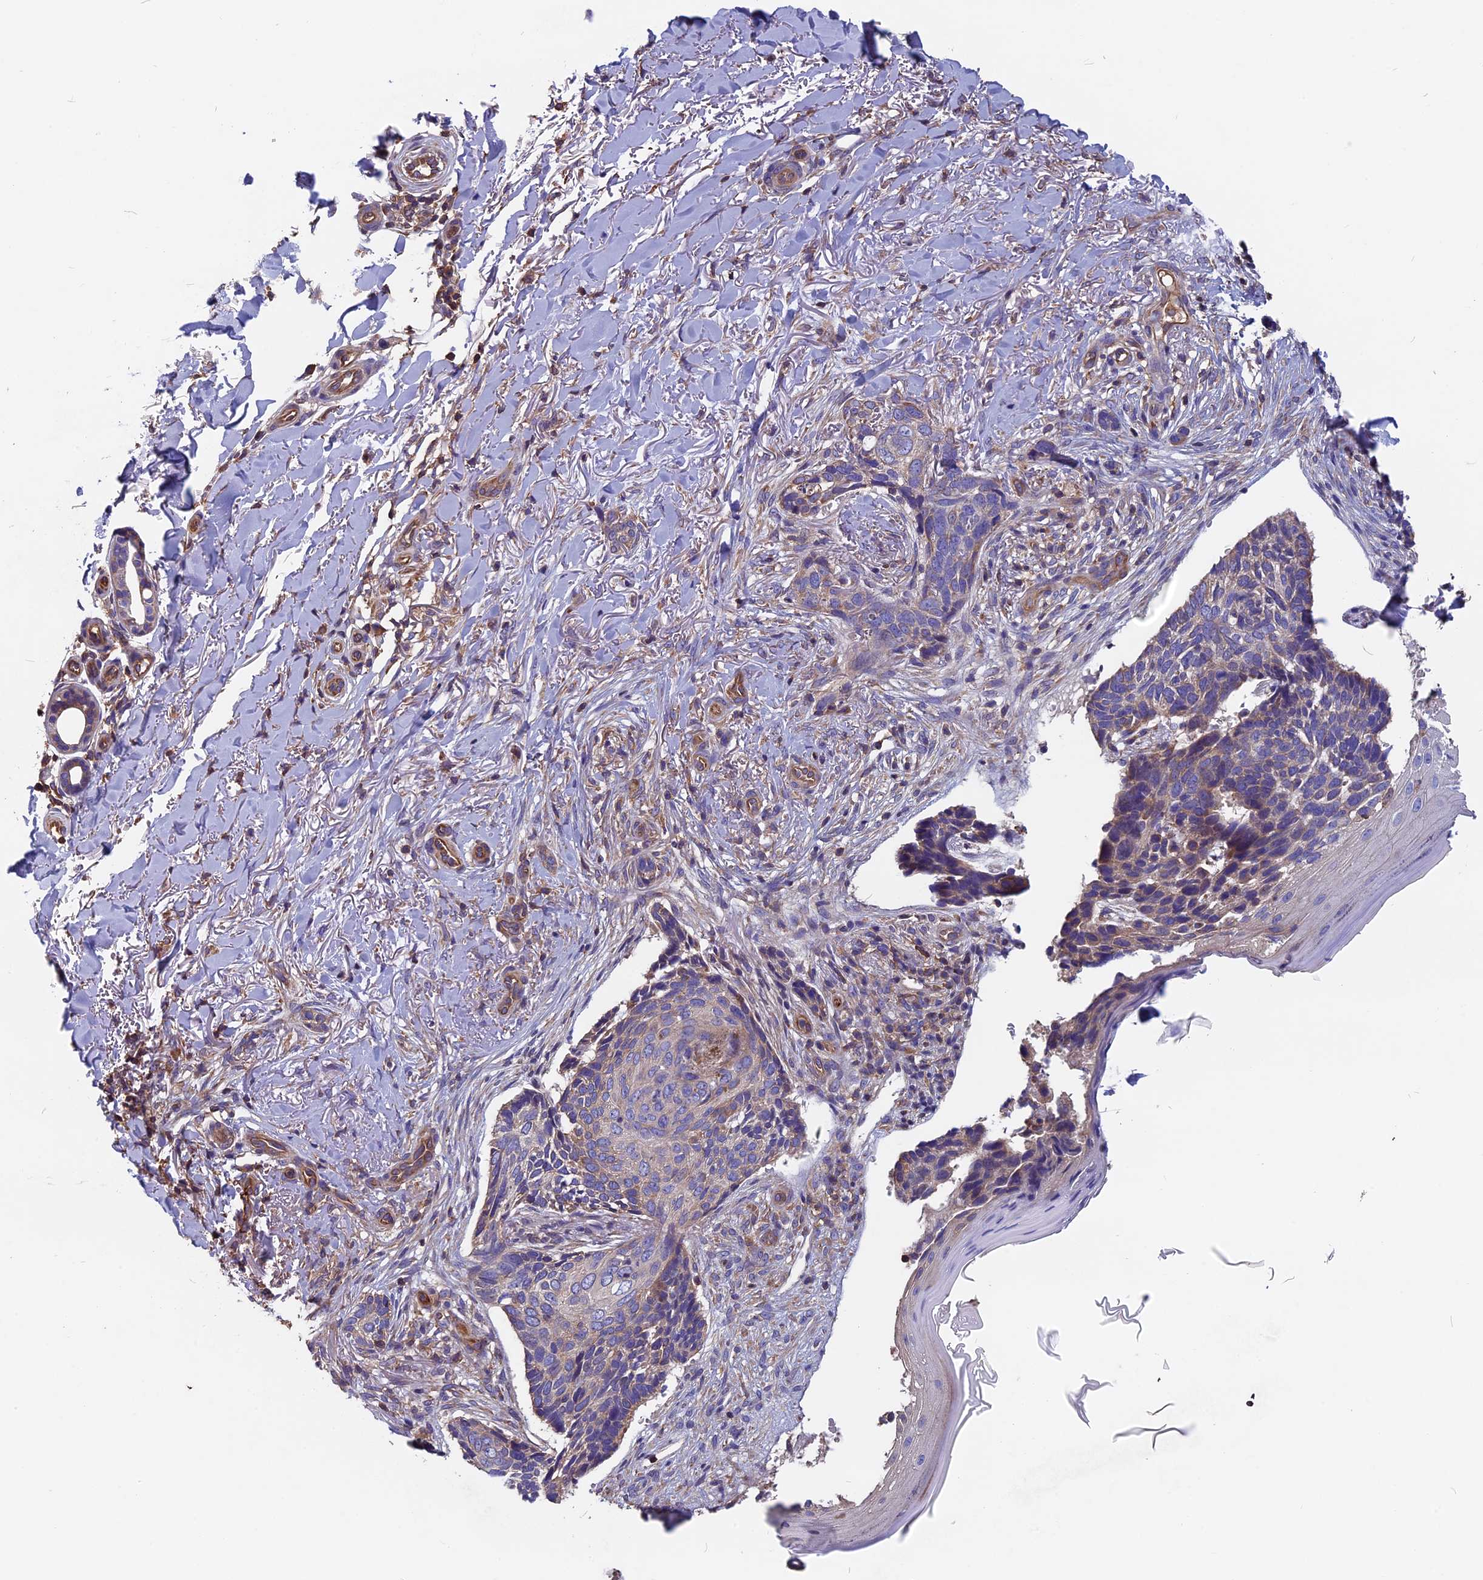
{"staining": {"intensity": "weak", "quantity": "<25%", "location": "cytoplasmic/membranous"}, "tissue": "skin cancer", "cell_type": "Tumor cells", "image_type": "cancer", "snomed": [{"axis": "morphology", "description": "Normal tissue, NOS"}, {"axis": "morphology", "description": "Basal cell carcinoma"}, {"axis": "topography", "description": "Skin"}], "caption": "The photomicrograph demonstrates no staining of tumor cells in basal cell carcinoma (skin). (DAB IHC with hematoxylin counter stain).", "gene": "CCDC153", "patient": {"sex": "female", "age": 67}}